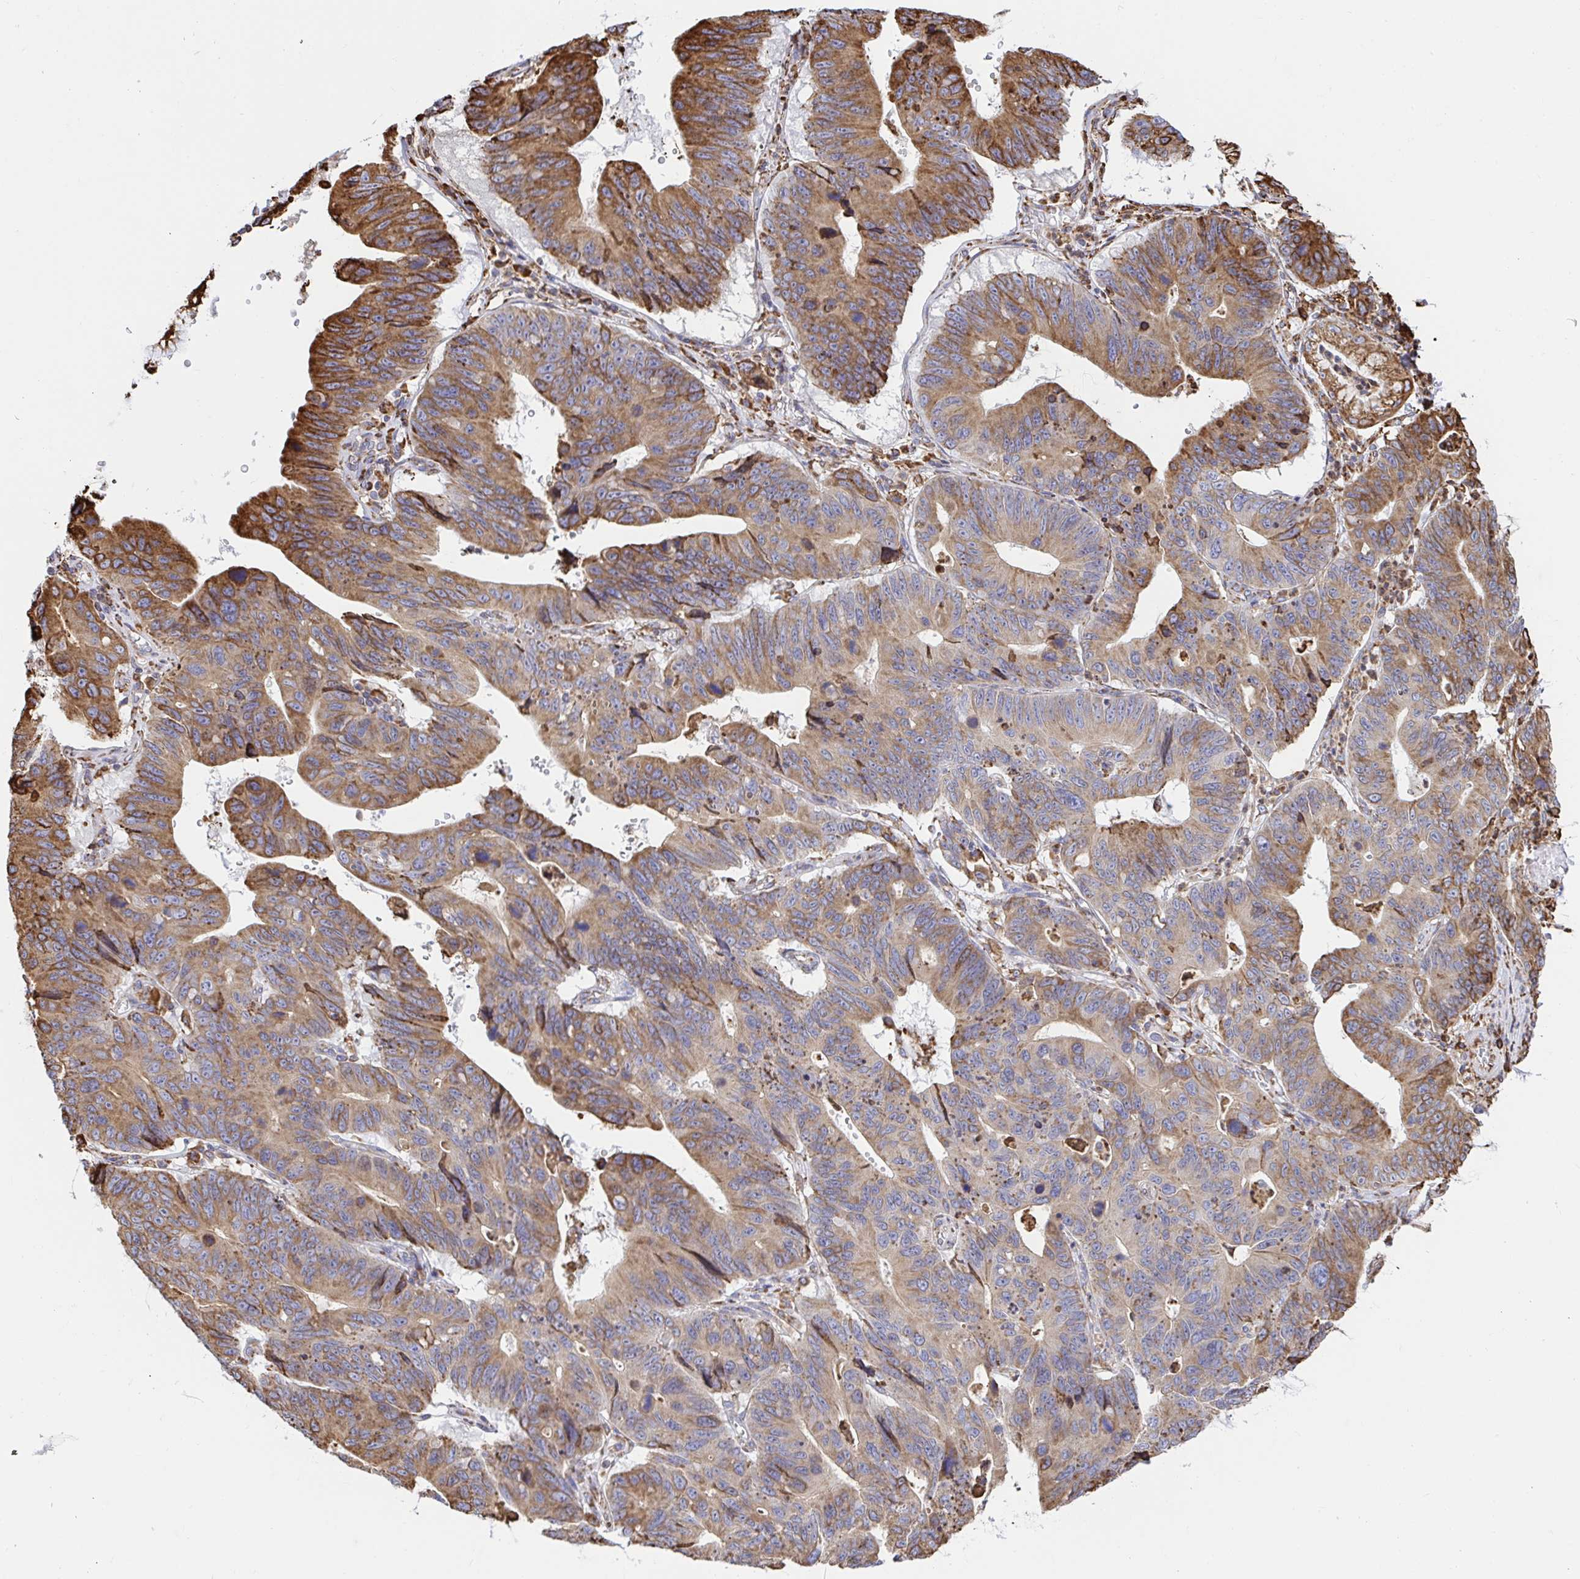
{"staining": {"intensity": "moderate", "quantity": ">75%", "location": "cytoplasmic/membranous"}, "tissue": "stomach cancer", "cell_type": "Tumor cells", "image_type": "cancer", "snomed": [{"axis": "morphology", "description": "Adenocarcinoma, NOS"}, {"axis": "topography", "description": "Stomach"}], "caption": "The image exhibits a brown stain indicating the presence of a protein in the cytoplasmic/membranous of tumor cells in stomach cancer.", "gene": "CLGN", "patient": {"sex": "male", "age": 59}}